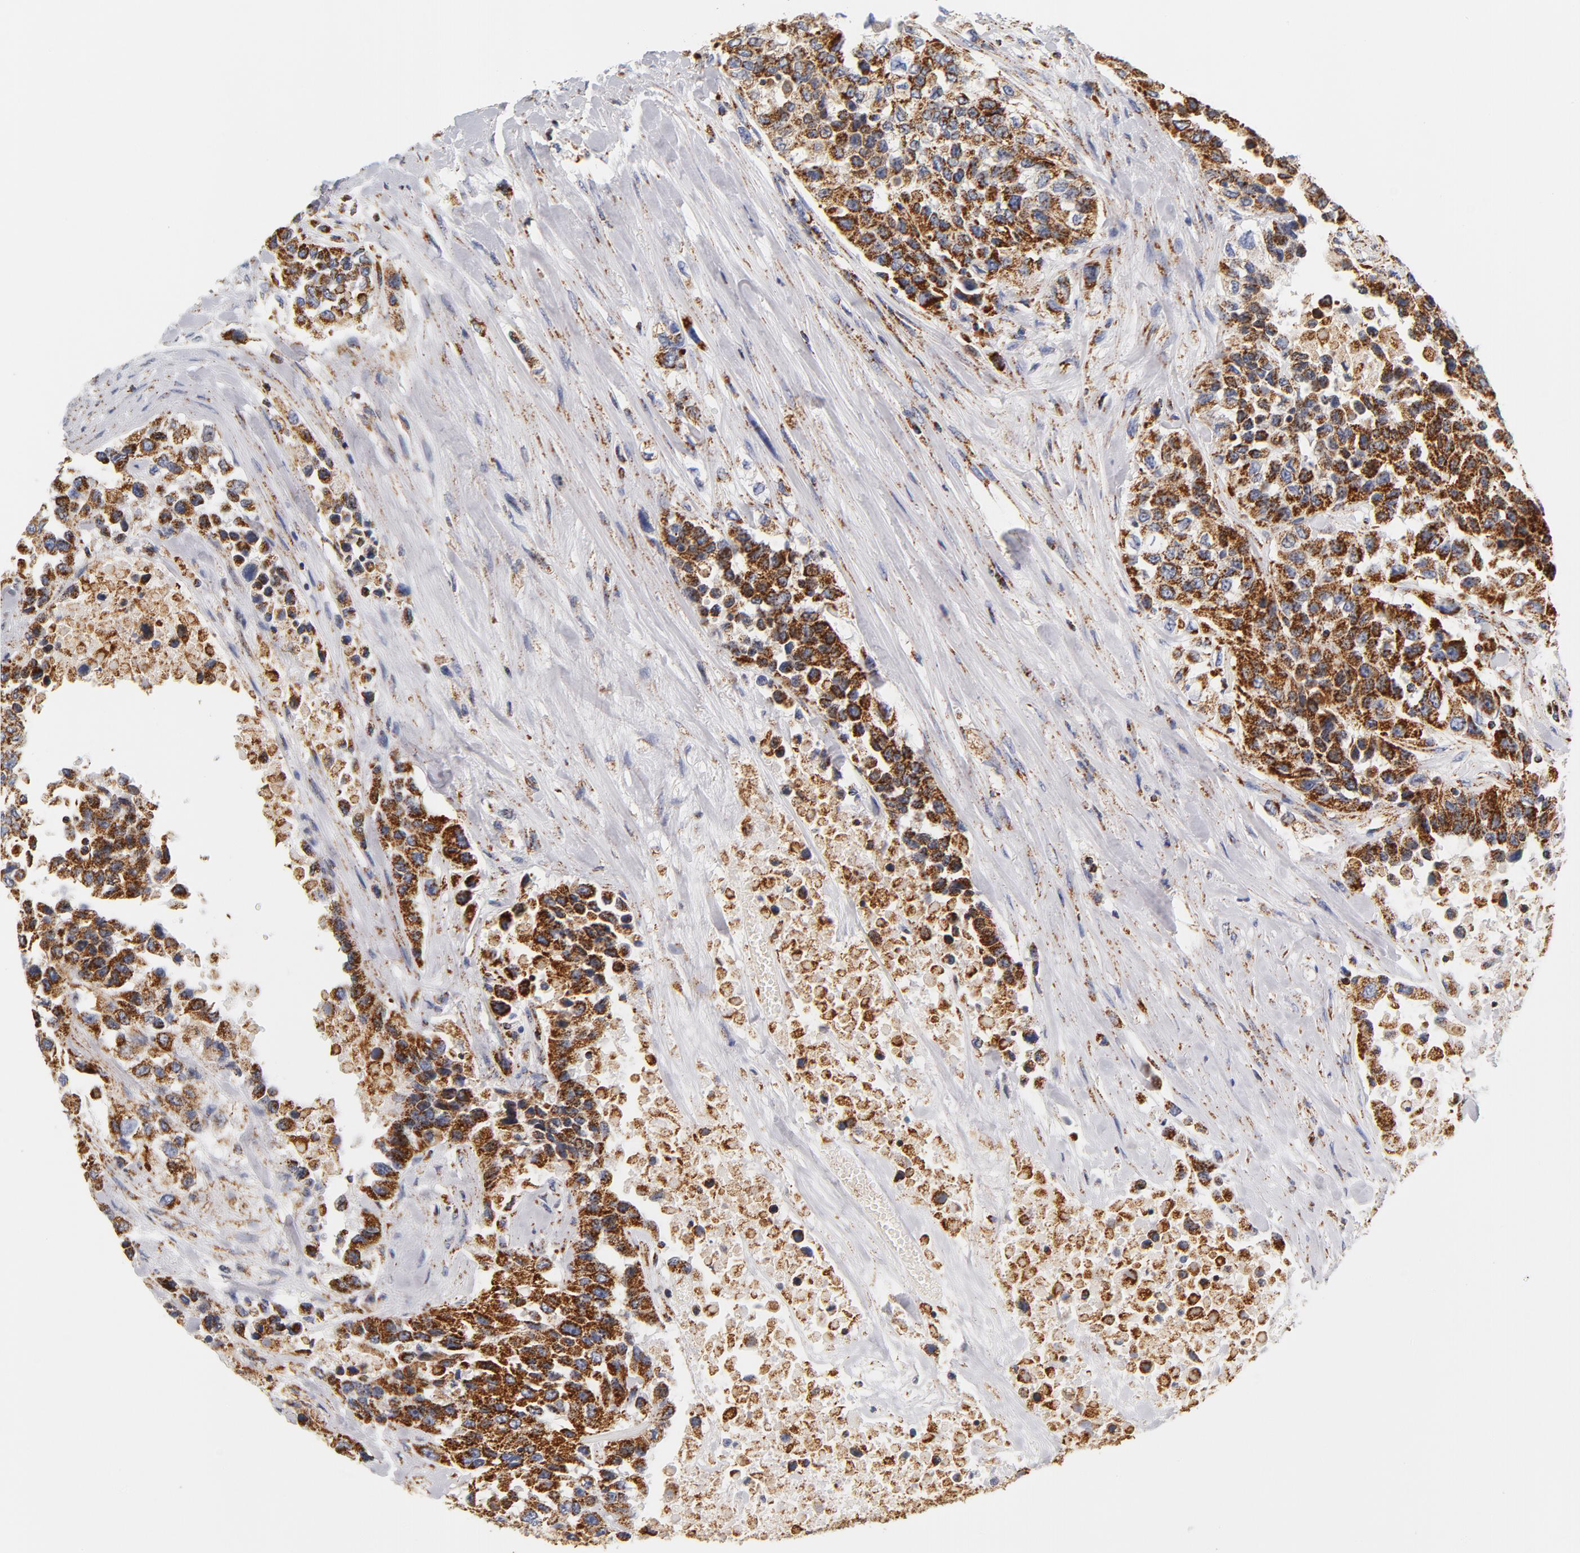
{"staining": {"intensity": "strong", "quantity": ">75%", "location": "cytoplasmic/membranous"}, "tissue": "urothelial cancer", "cell_type": "Tumor cells", "image_type": "cancer", "snomed": [{"axis": "morphology", "description": "Urothelial carcinoma, High grade"}, {"axis": "topography", "description": "Urinary bladder"}], "caption": "Immunohistochemical staining of urothelial cancer demonstrates high levels of strong cytoplasmic/membranous positivity in about >75% of tumor cells.", "gene": "ECHS1", "patient": {"sex": "female", "age": 80}}